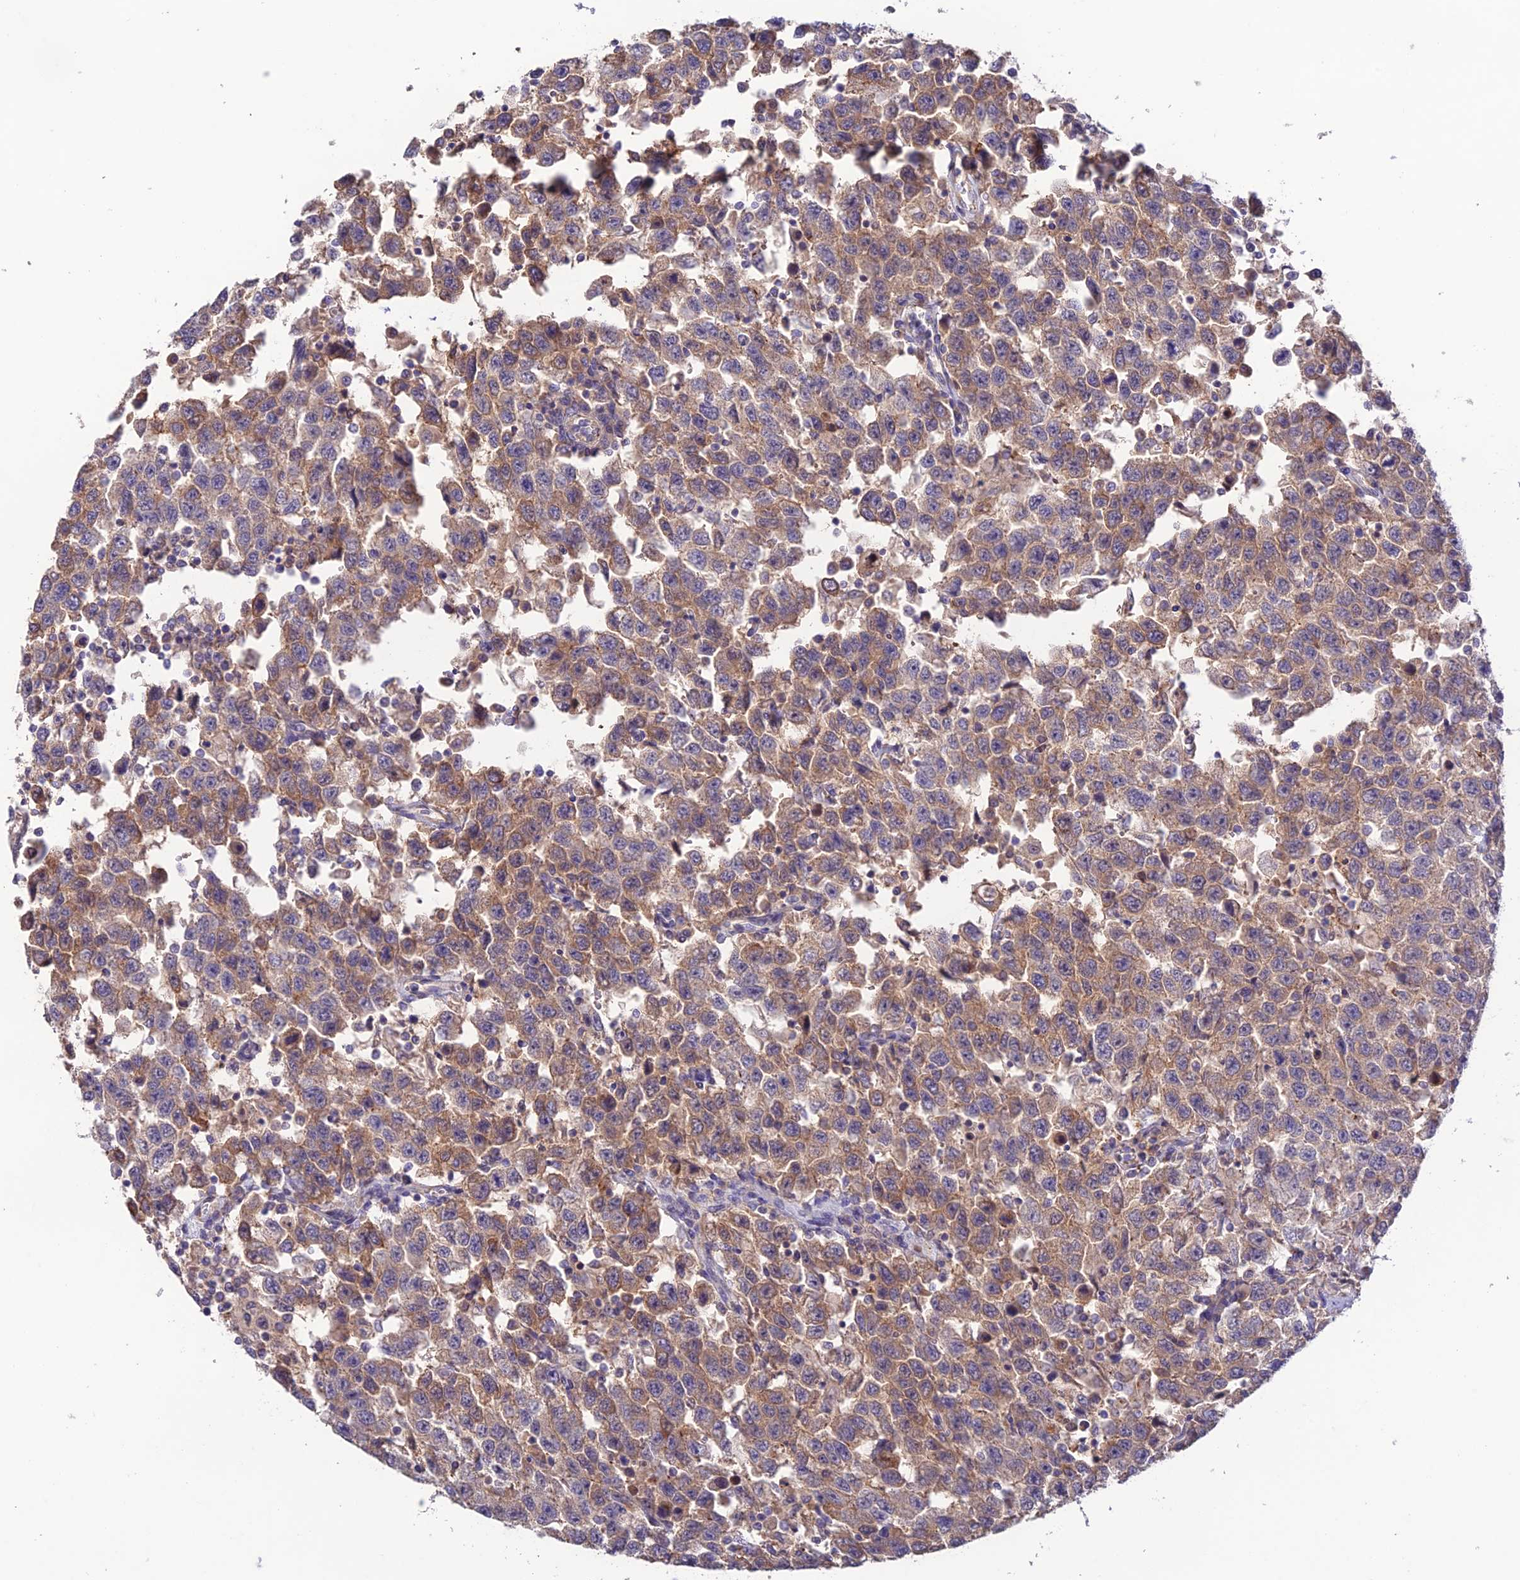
{"staining": {"intensity": "weak", "quantity": ">75%", "location": "cytoplasmic/membranous"}, "tissue": "testis cancer", "cell_type": "Tumor cells", "image_type": "cancer", "snomed": [{"axis": "morphology", "description": "Seminoma, NOS"}, {"axis": "topography", "description": "Testis"}], "caption": "Immunohistochemical staining of testis cancer (seminoma) exhibits low levels of weak cytoplasmic/membranous positivity in about >75% of tumor cells. The staining was performed using DAB (3,3'-diaminobenzidine), with brown indicating positive protein expression. Nuclei are stained blue with hematoxylin.", "gene": "BRME1", "patient": {"sex": "male", "age": 41}}